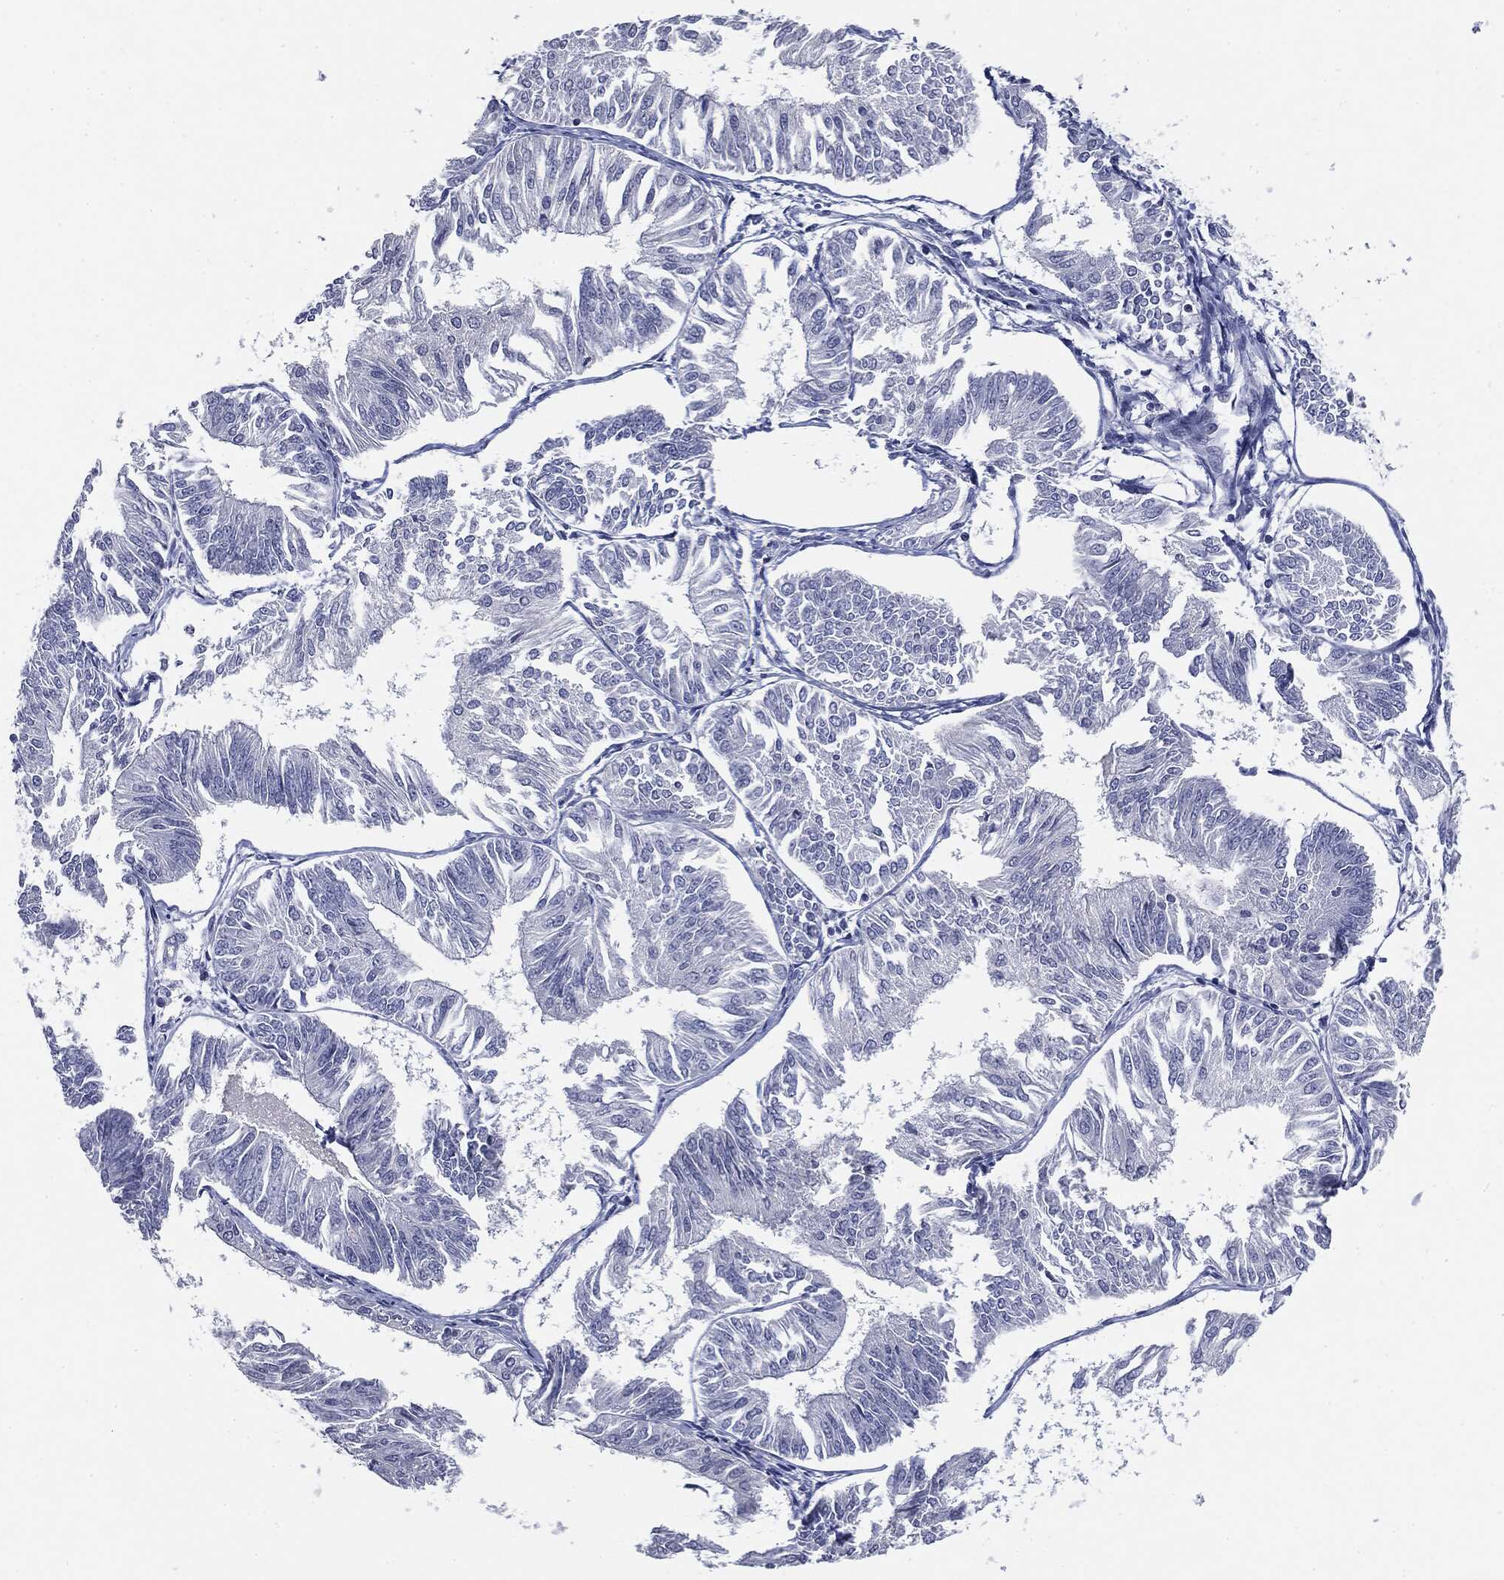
{"staining": {"intensity": "negative", "quantity": "none", "location": "none"}, "tissue": "endometrial cancer", "cell_type": "Tumor cells", "image_type": "cancer", "snomed": [{"axis": "morphology", "description": "Adenocarcinoma, NOS"}, {"axis": "topography", "description": "Endometrium"}], "caption": "Photomicrograph shows no protein positivity in tumor cells of endometrial cancer tissue. (IHC, brightfield microscopy, high magnification).", "gene": "CGB1", "patient": {"sex": "female", "age": 58}}